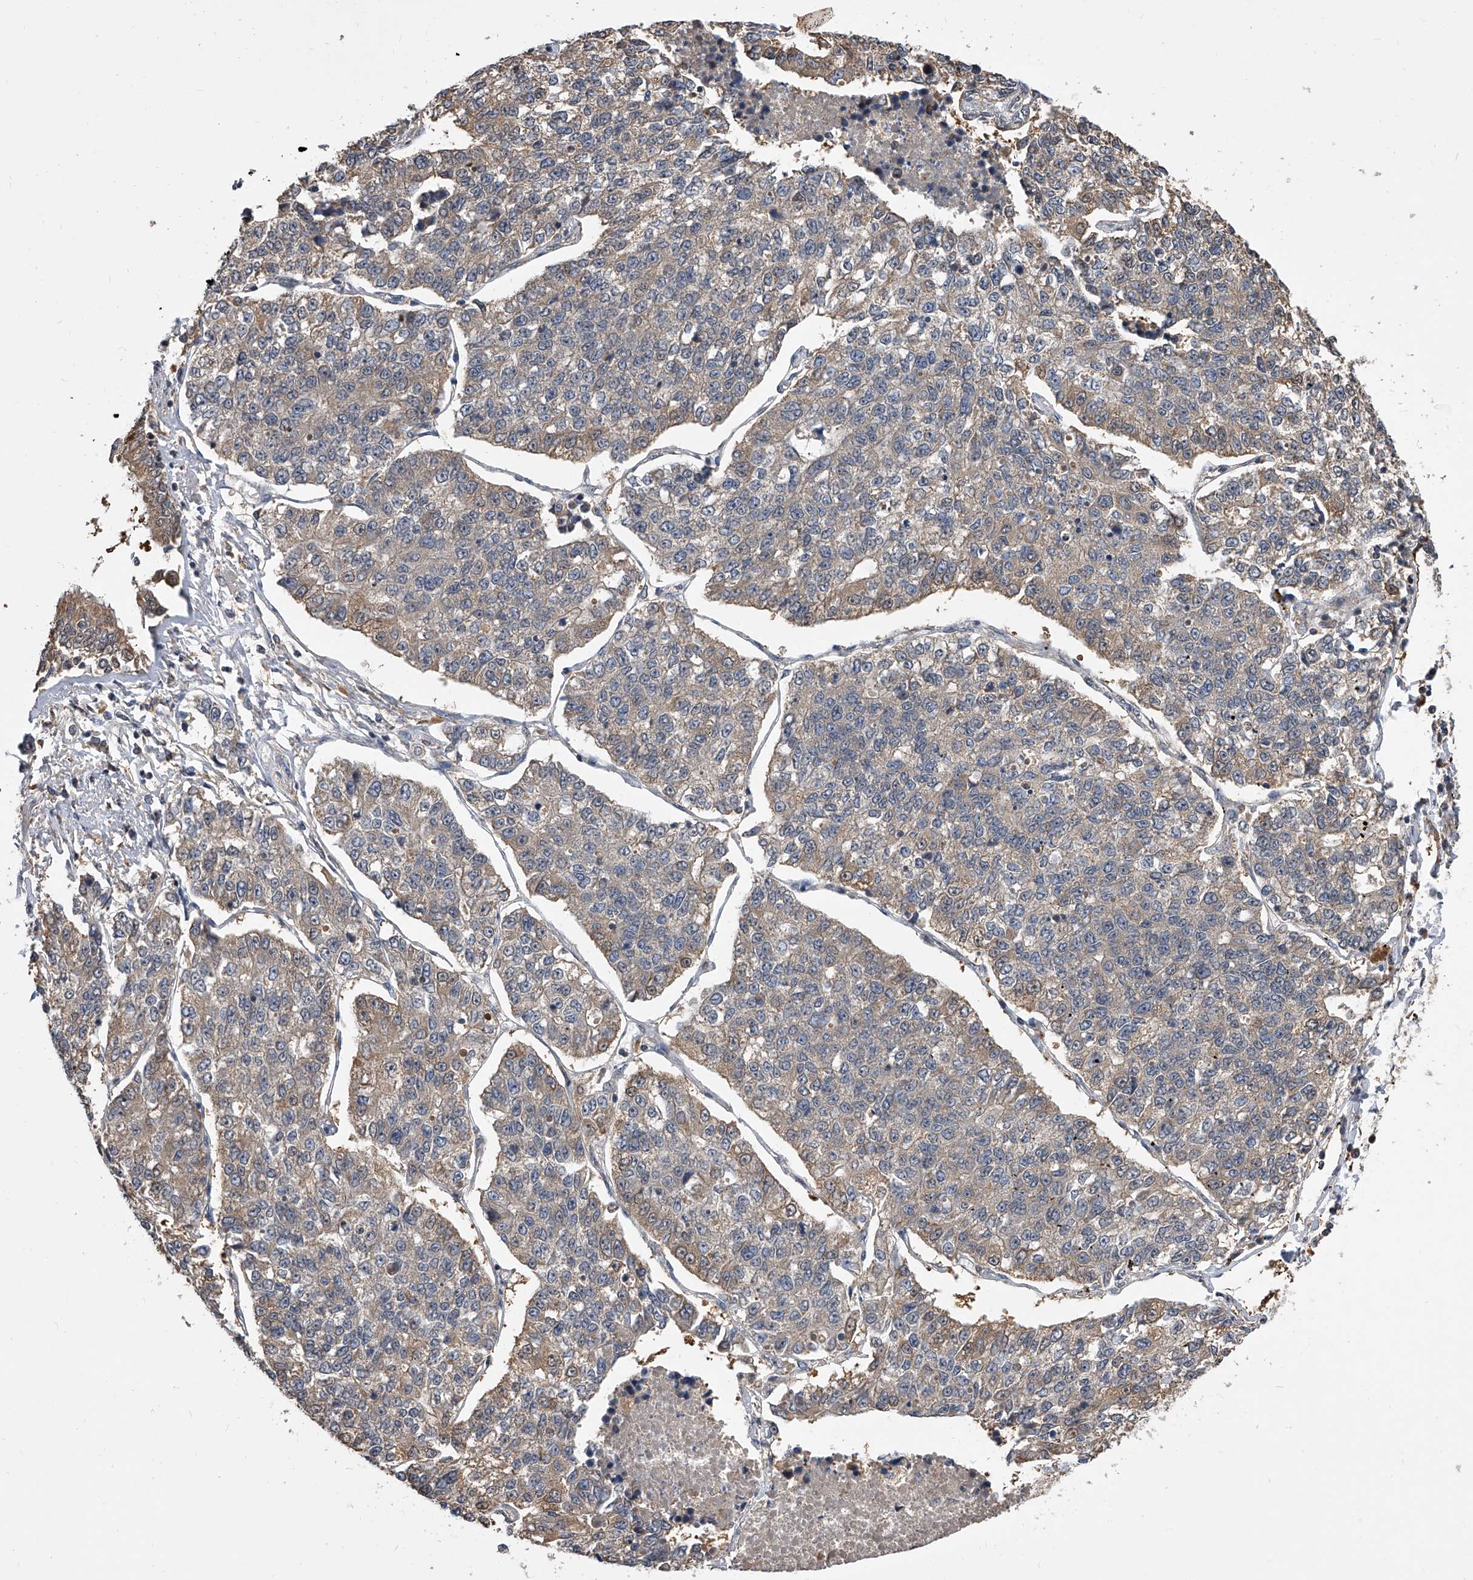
{"staining": {"intensity": "weak", "quantity": "<25%", "location": "cytoplasmic/membranous"}, "tissue": "lung cancer", "cell_type": "Tumor cells", "image_type": "cancer", "snomed": [{"axis": "morphology", "description": "Adenocarcinoma, NOS"}, {"axis": "topography", "description": "Lung"}], "caption": "Tumor cells show no significant protein staining in lung cancer. (DAB (3,3'-diaminobenzidine) immunohistochemistry, high magnification).", "gene": "GMDS", "patient": {"sex": "male", "age": 49}}